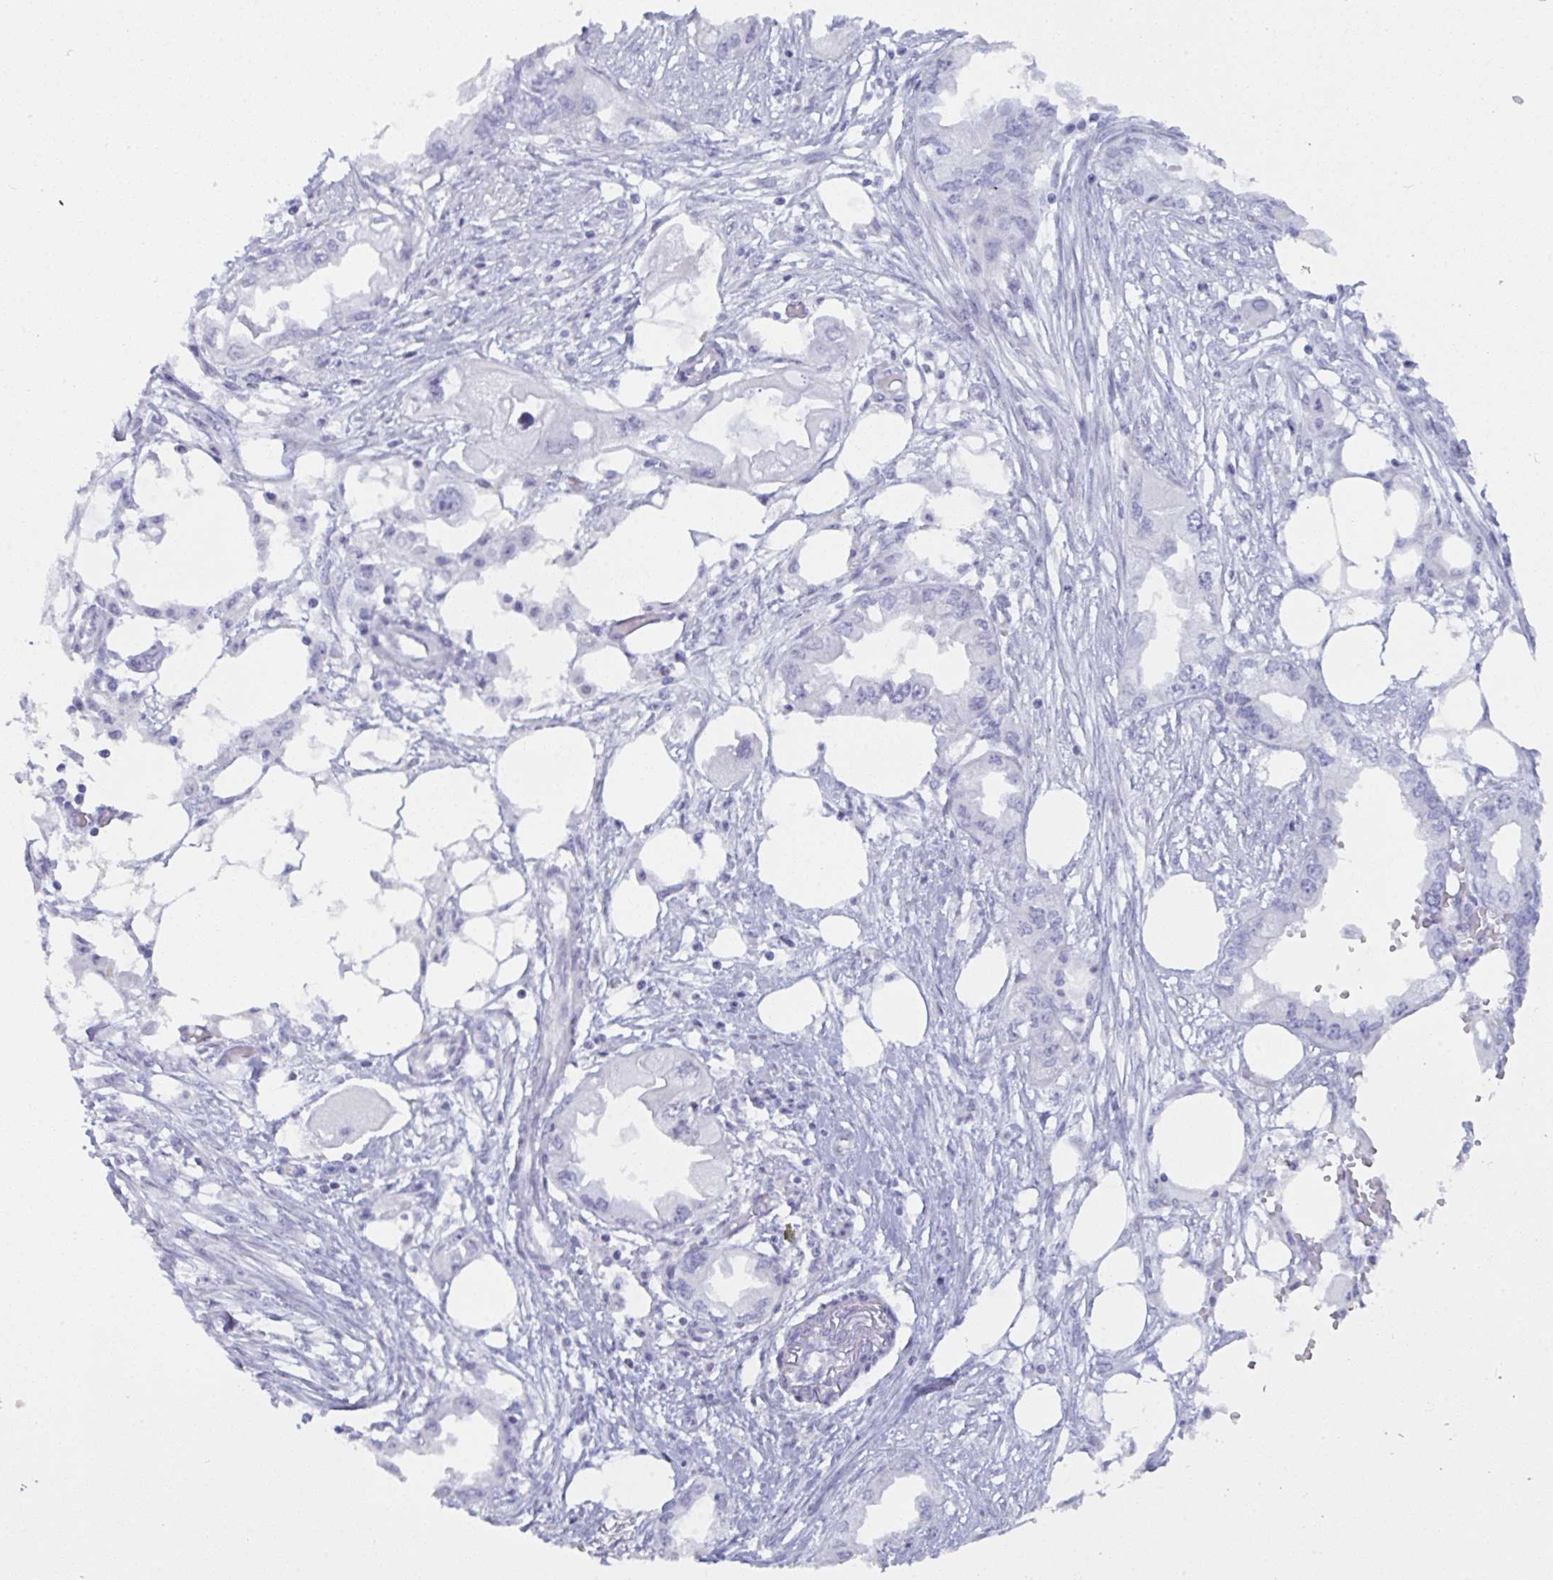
{"staining": {"intensity": "negative", "quantity": "none", "location": "none"}, "tissue": "endometrial cancer", "cell_type": "Tumor cells", "image_type": "cancer", "snomed": [{"axis": "morphology", "description": "Adenocarcinoma, NOS"}, {"axis": "morphology", "description": "Adenocarcinoma, metastatic, NOS"}, {"axis": "topography", "description": "Adipose tissue"}, {"axis": "topography", "description": "Endometrium"}], "caption": "Tumor cells are negative for protein expression in human endometrial cancer (adenocarcinoma). Nuclei are stained in blue.", "gene": "PRDM9", "patient": {"sex": "female", "age": 67}}